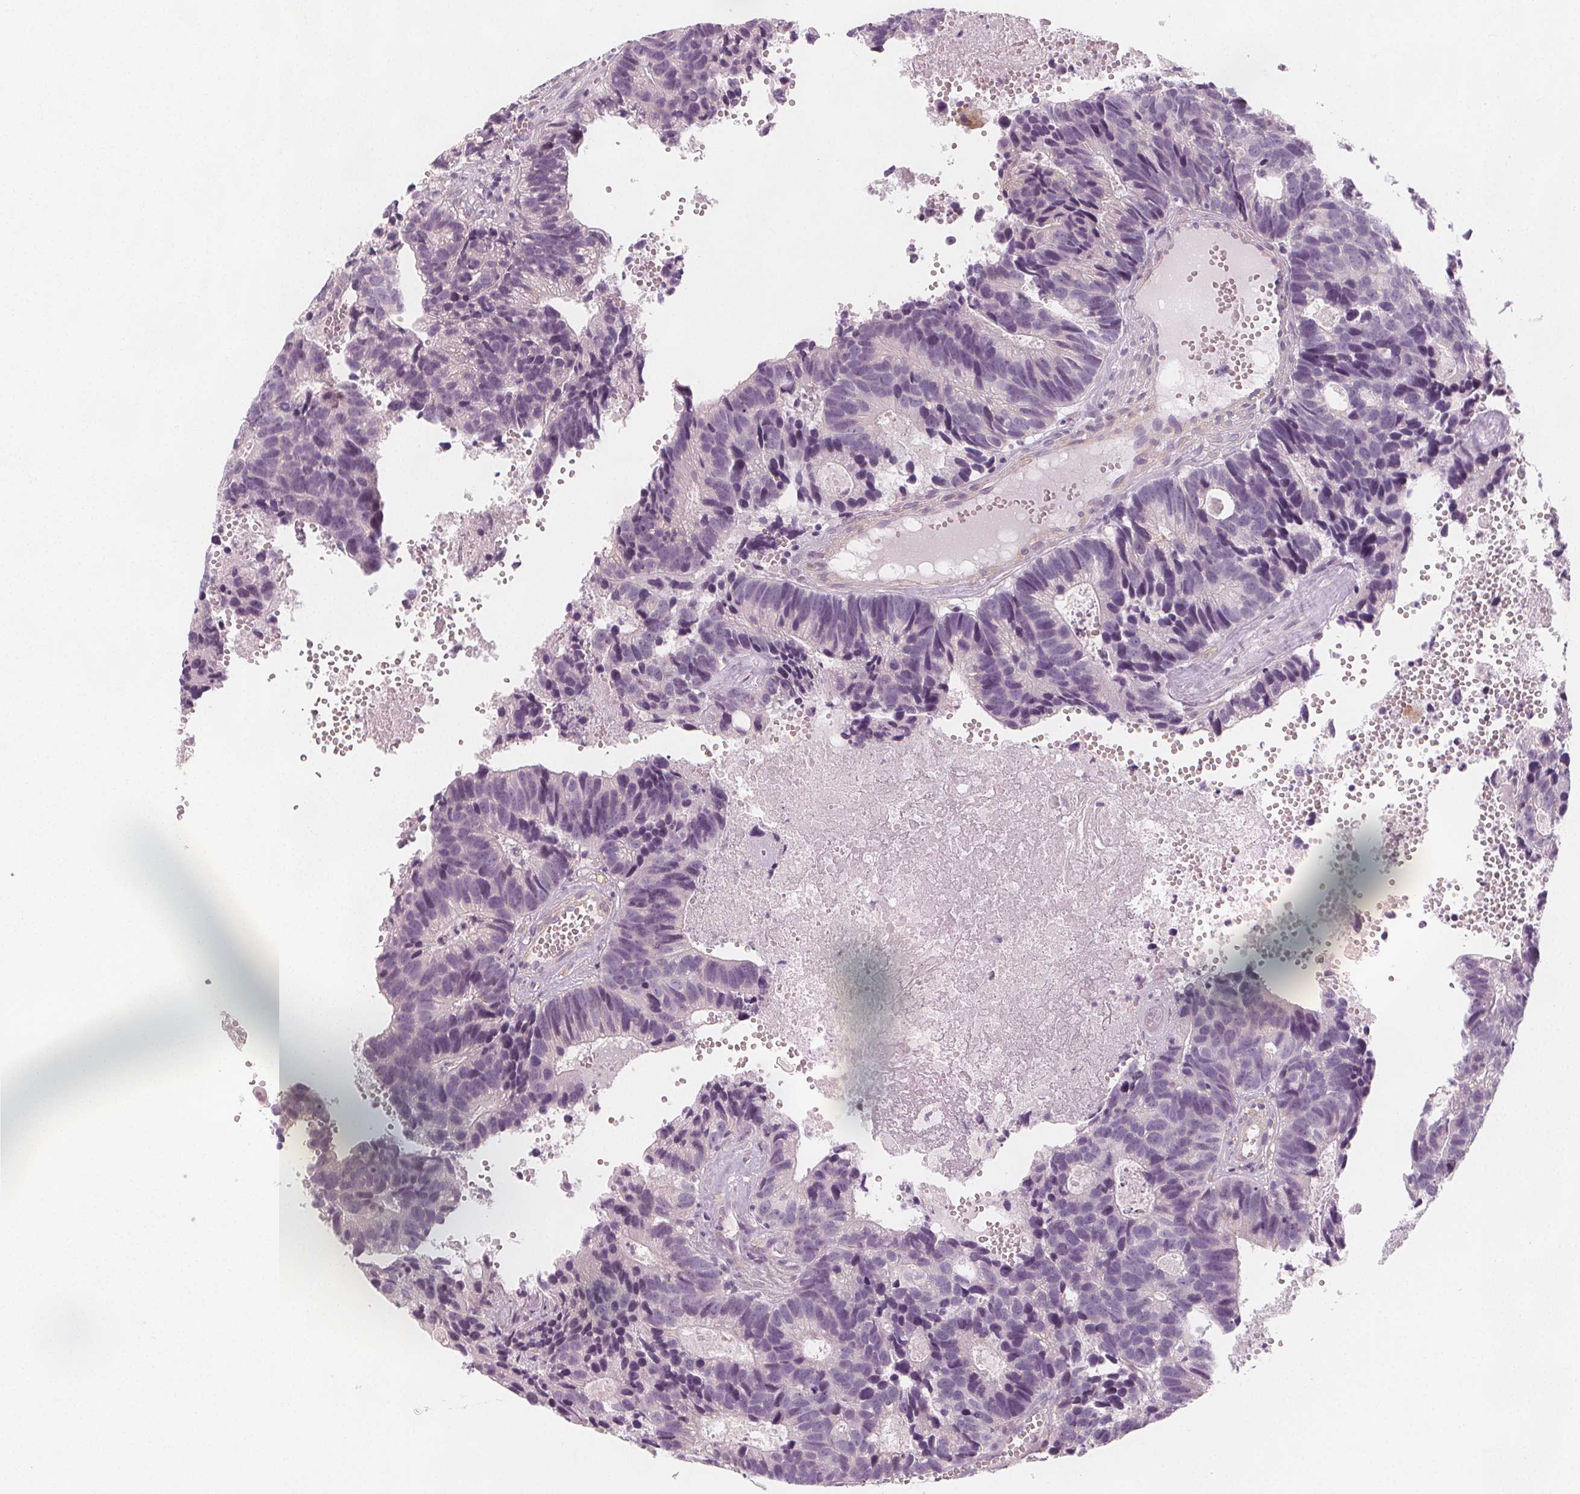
{"staining": {"intensity": "negative", "quantity": "none", "location": "none"}, "tissue": "head and neck cancer", "cell_type": "Tumor cells", "image_type": "cancer", "snomed": [{"axis": "morphology", "description": "Adenocarcinoma, NOS"}, {"axis": "topography", "description": "Head-Neck"}], "caption": "Tumor cells are negative for brown protein staining in adenocarcinoma (head and neck).", "gene": "MAP1A", "patient": {"sex": "male", "age": 62}}